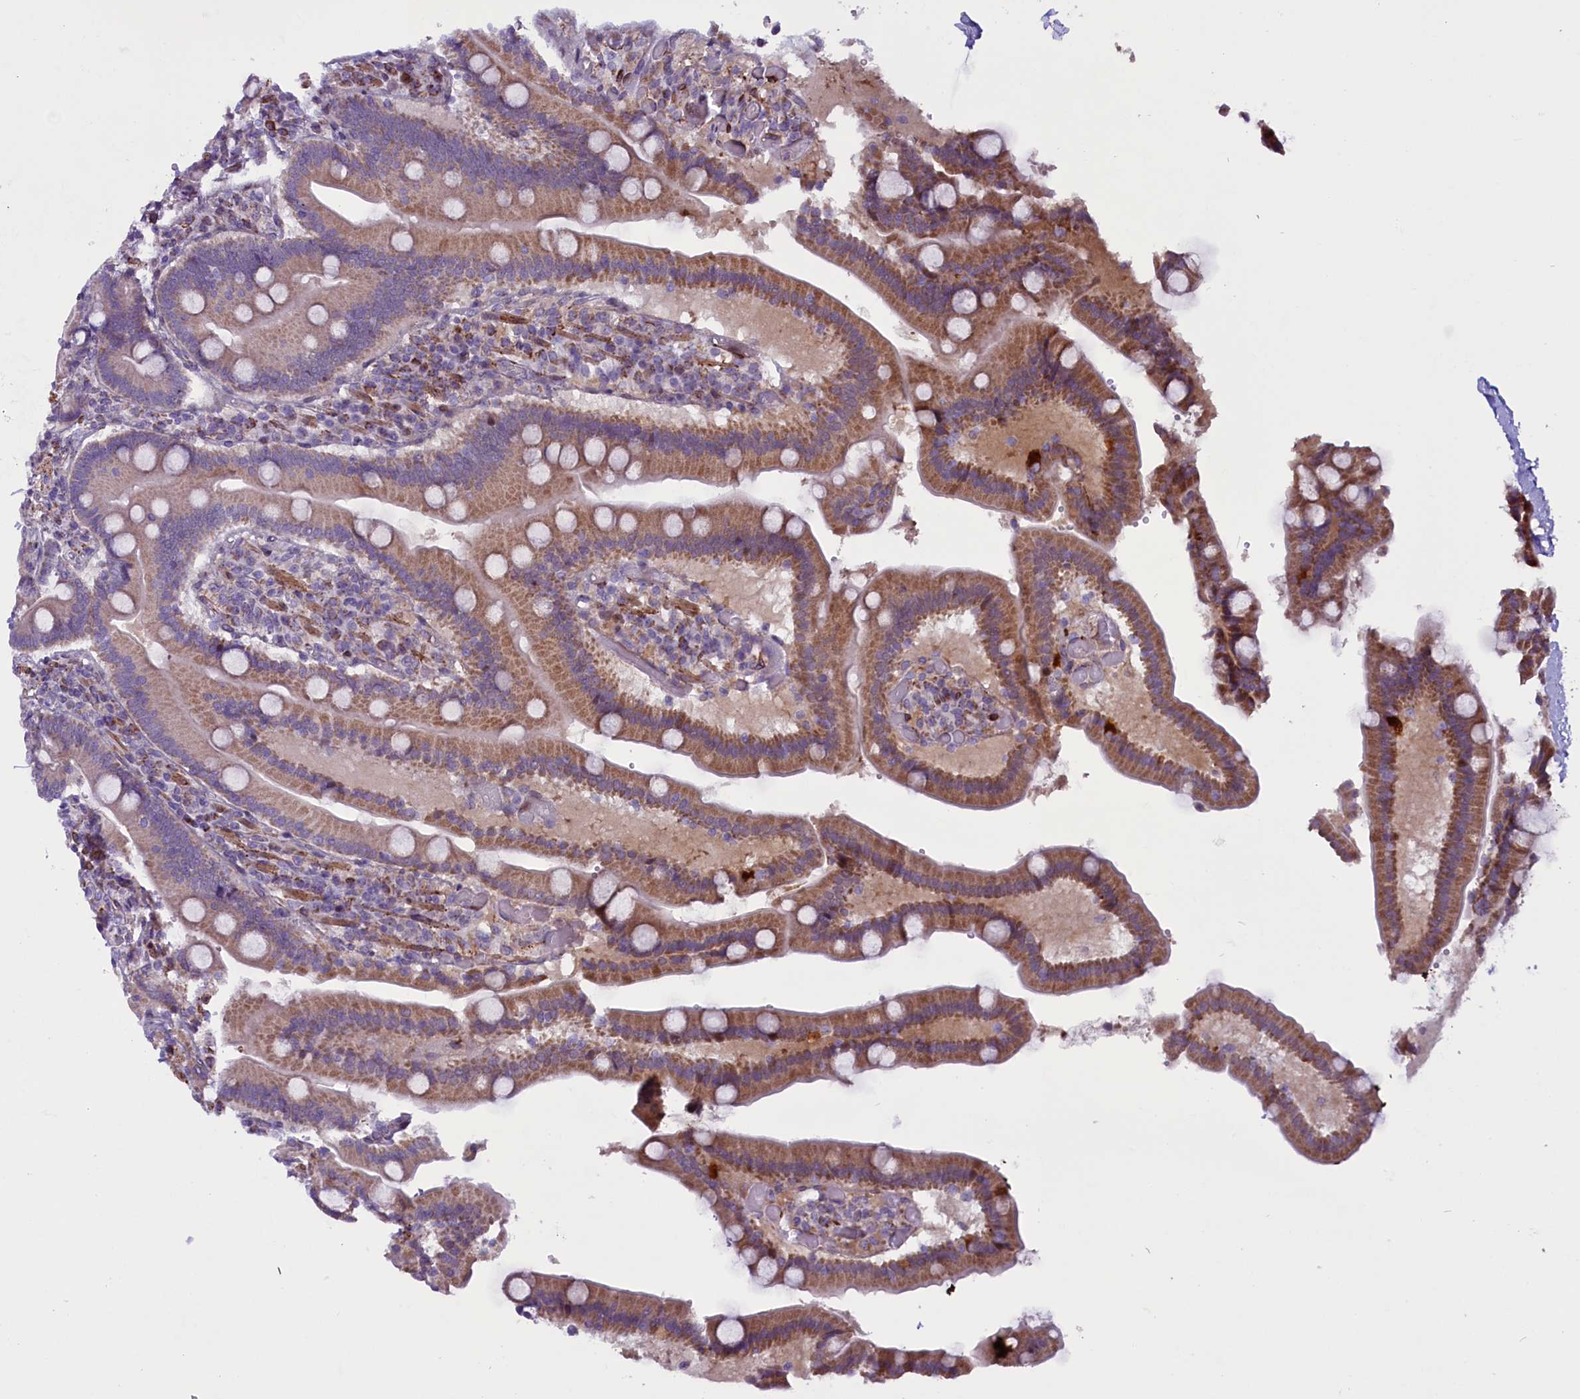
{"staining": {"intensity": "moderate", "quantity": ">75%", "location": "cytoplasmic/membranous"}, "tissue": "duodenum", "cell_type": "Glandular cells", "image_type": "normal", "snomed": [{"axis": "morphology", "description": "Normal tissue, NOS"}, {"axis": "topography", "description": "Duodenum"}], "caption": "Immunohistochemistry photomicrograph of normal duodenum stained for a protein (brown), which shows medium levels of moderate cytoplasmic/membranous expression in approximately >75% of glandular cells.", "gene": "MIEF2", "patient": {"sex": "female", "age": 62}}